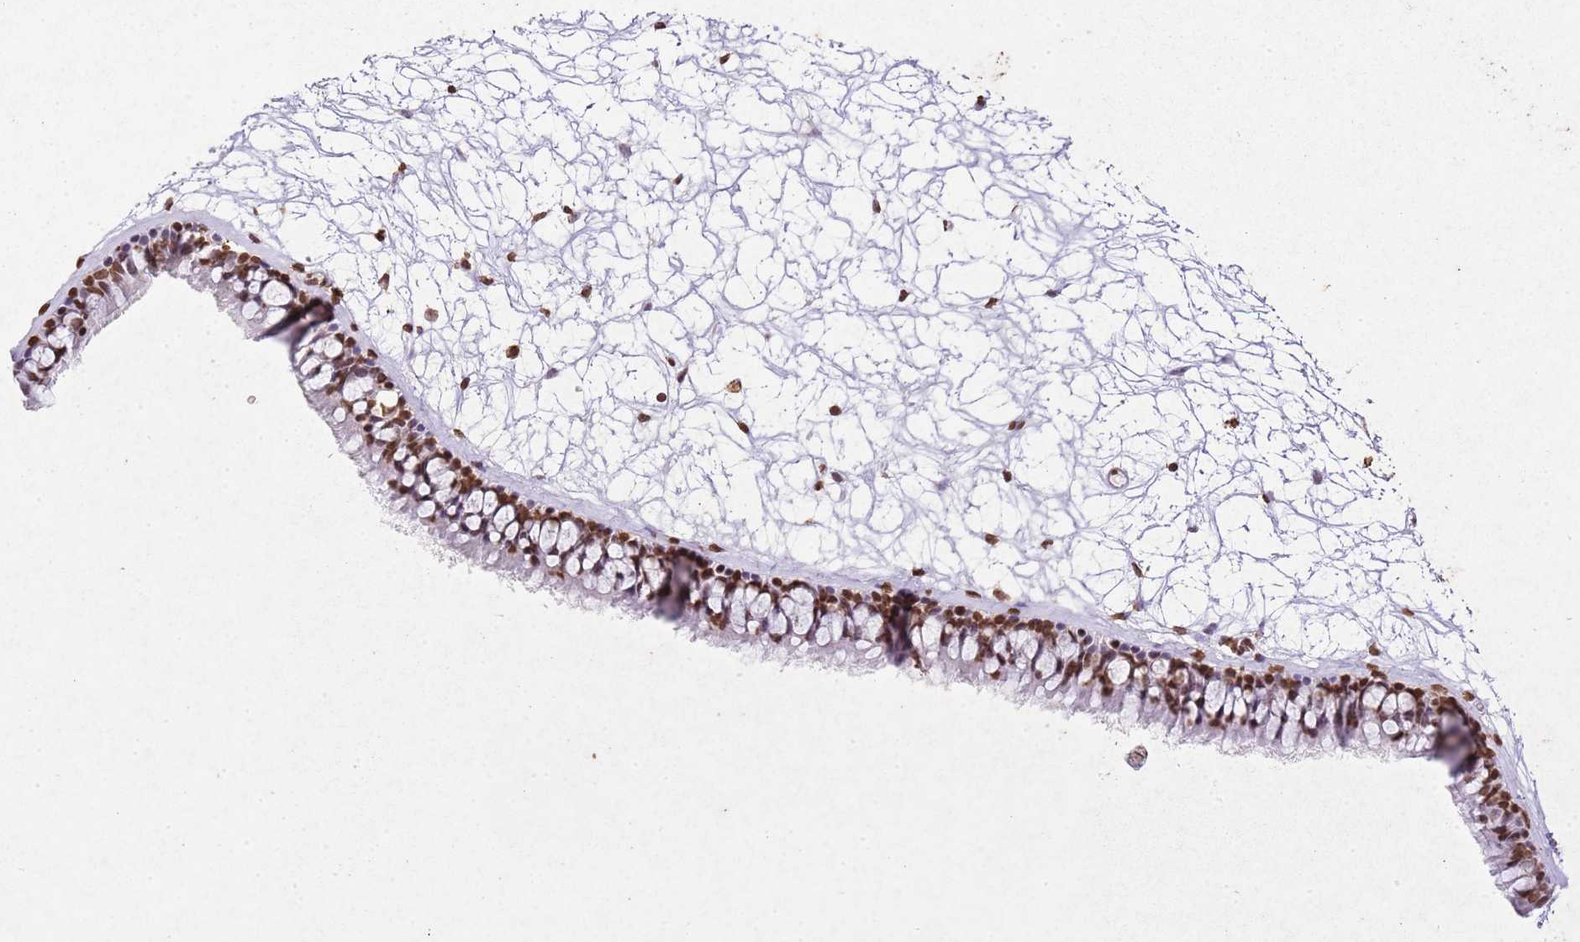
{"staining": {"intensity": "moderate", "quantity": ">75%", "location": "nuclear"}, "tissue": "nasopharynx", "cell_type": "Respiratory epithelial cells", "image_type": "normal", "snomed": [{"axis": "morphology", "description": "Normal tissue, NOS"}, {"axis": "topography", "description": "Nasopharynx"}], "caption": "Nasopharynx stained for a protein exhibits moderate nuclear positivity in respiratory epithelial cells. Nuclei are stained in blue.", "gene": "BMAL1", "patient": {"sex": "male", "age": 64}}